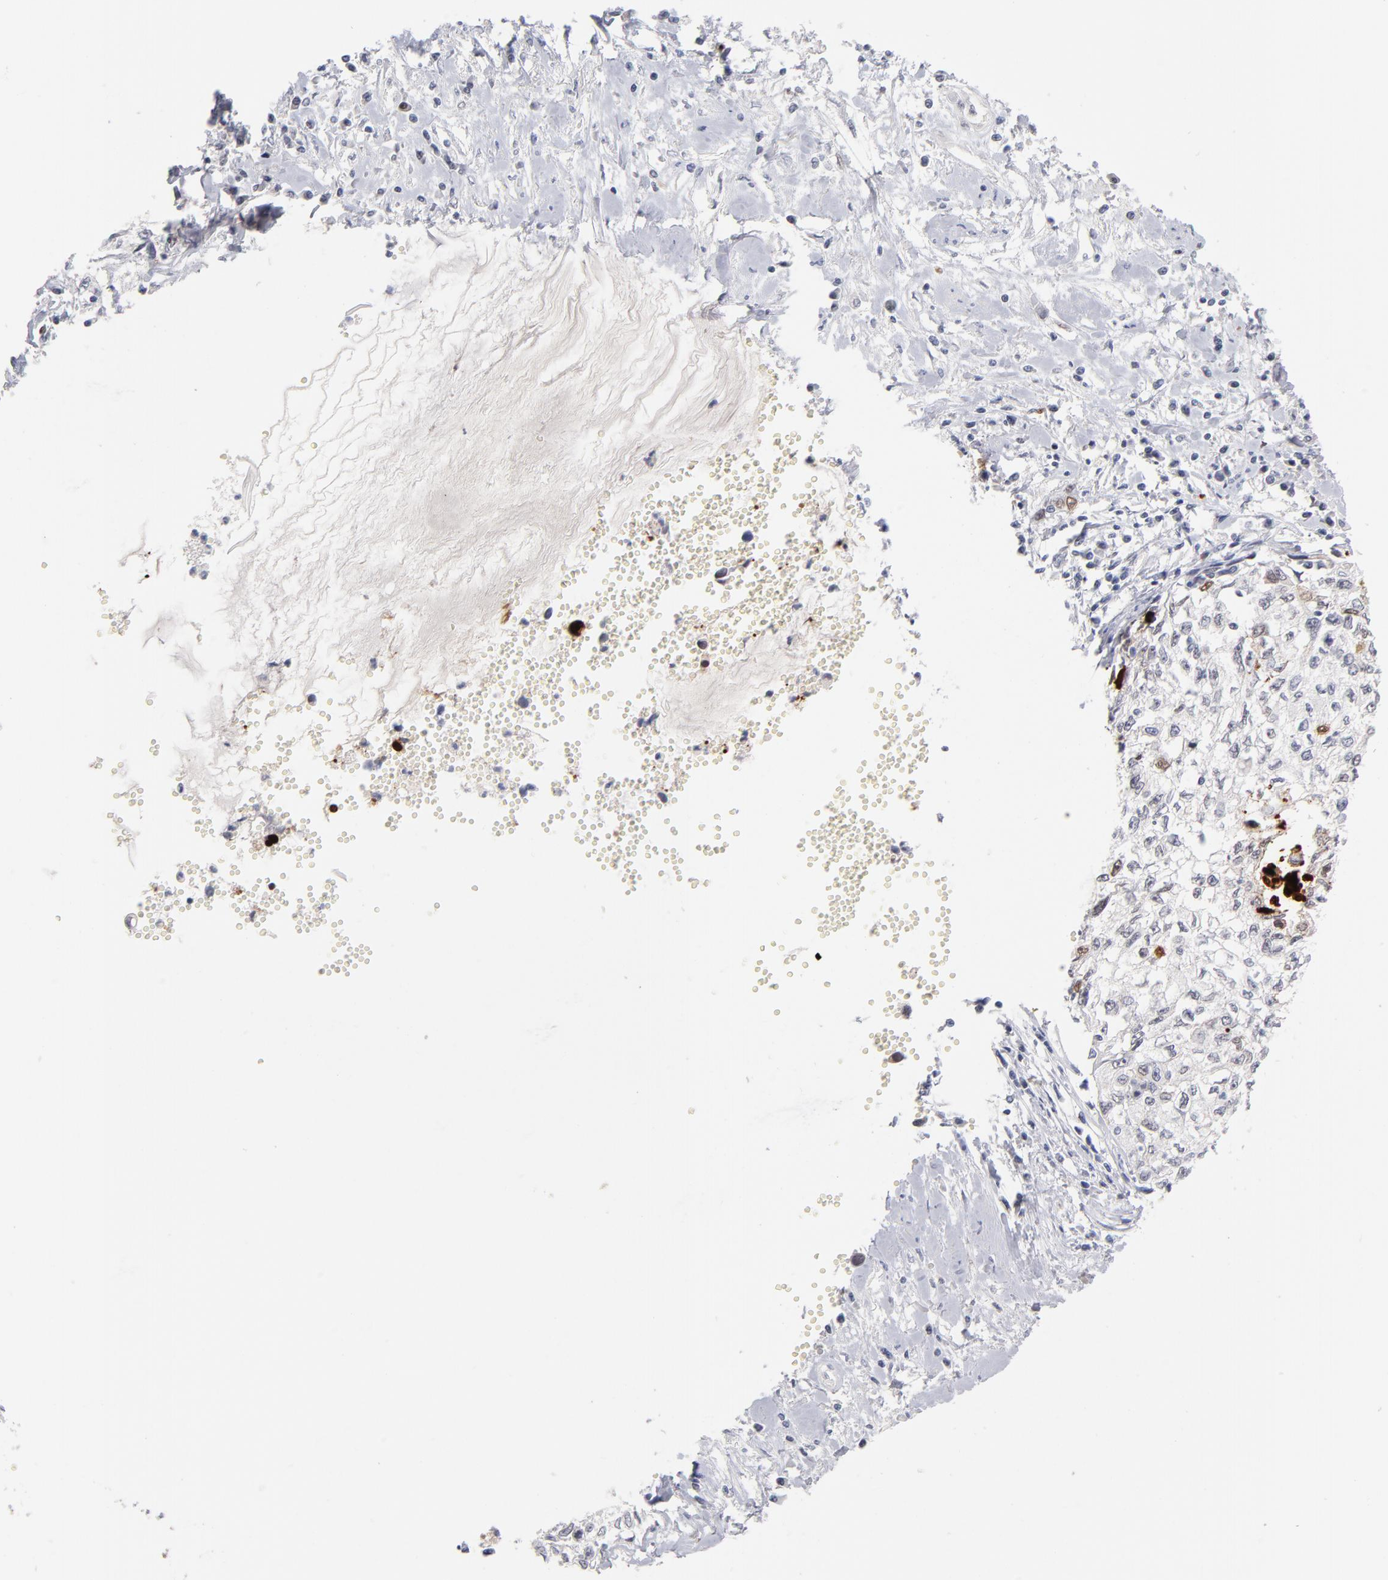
{"staining": {"intensity": "moderate", "quantity": "<25%", "location": "nuclear"}, "tissue": "cervical cancer", "cell_type": "Tumor cells", "image_type": "cancer", "snomed": [{"axis": "morphology", "description": "Normal tissue, NOS"}, {"axis": "morphology", "description": "Squamous cell carcinoma, NOS"}, {"axis": "topography", "description": "Cervix"}], "caption": "DAB immunohistochemical staining of cervical squamous cell carcinoma reveals moderate nuclear protein staining in approximately <25% of tumor cells.", "gene": "PARP1", "patient": {"sex": "female", "age": 45}}